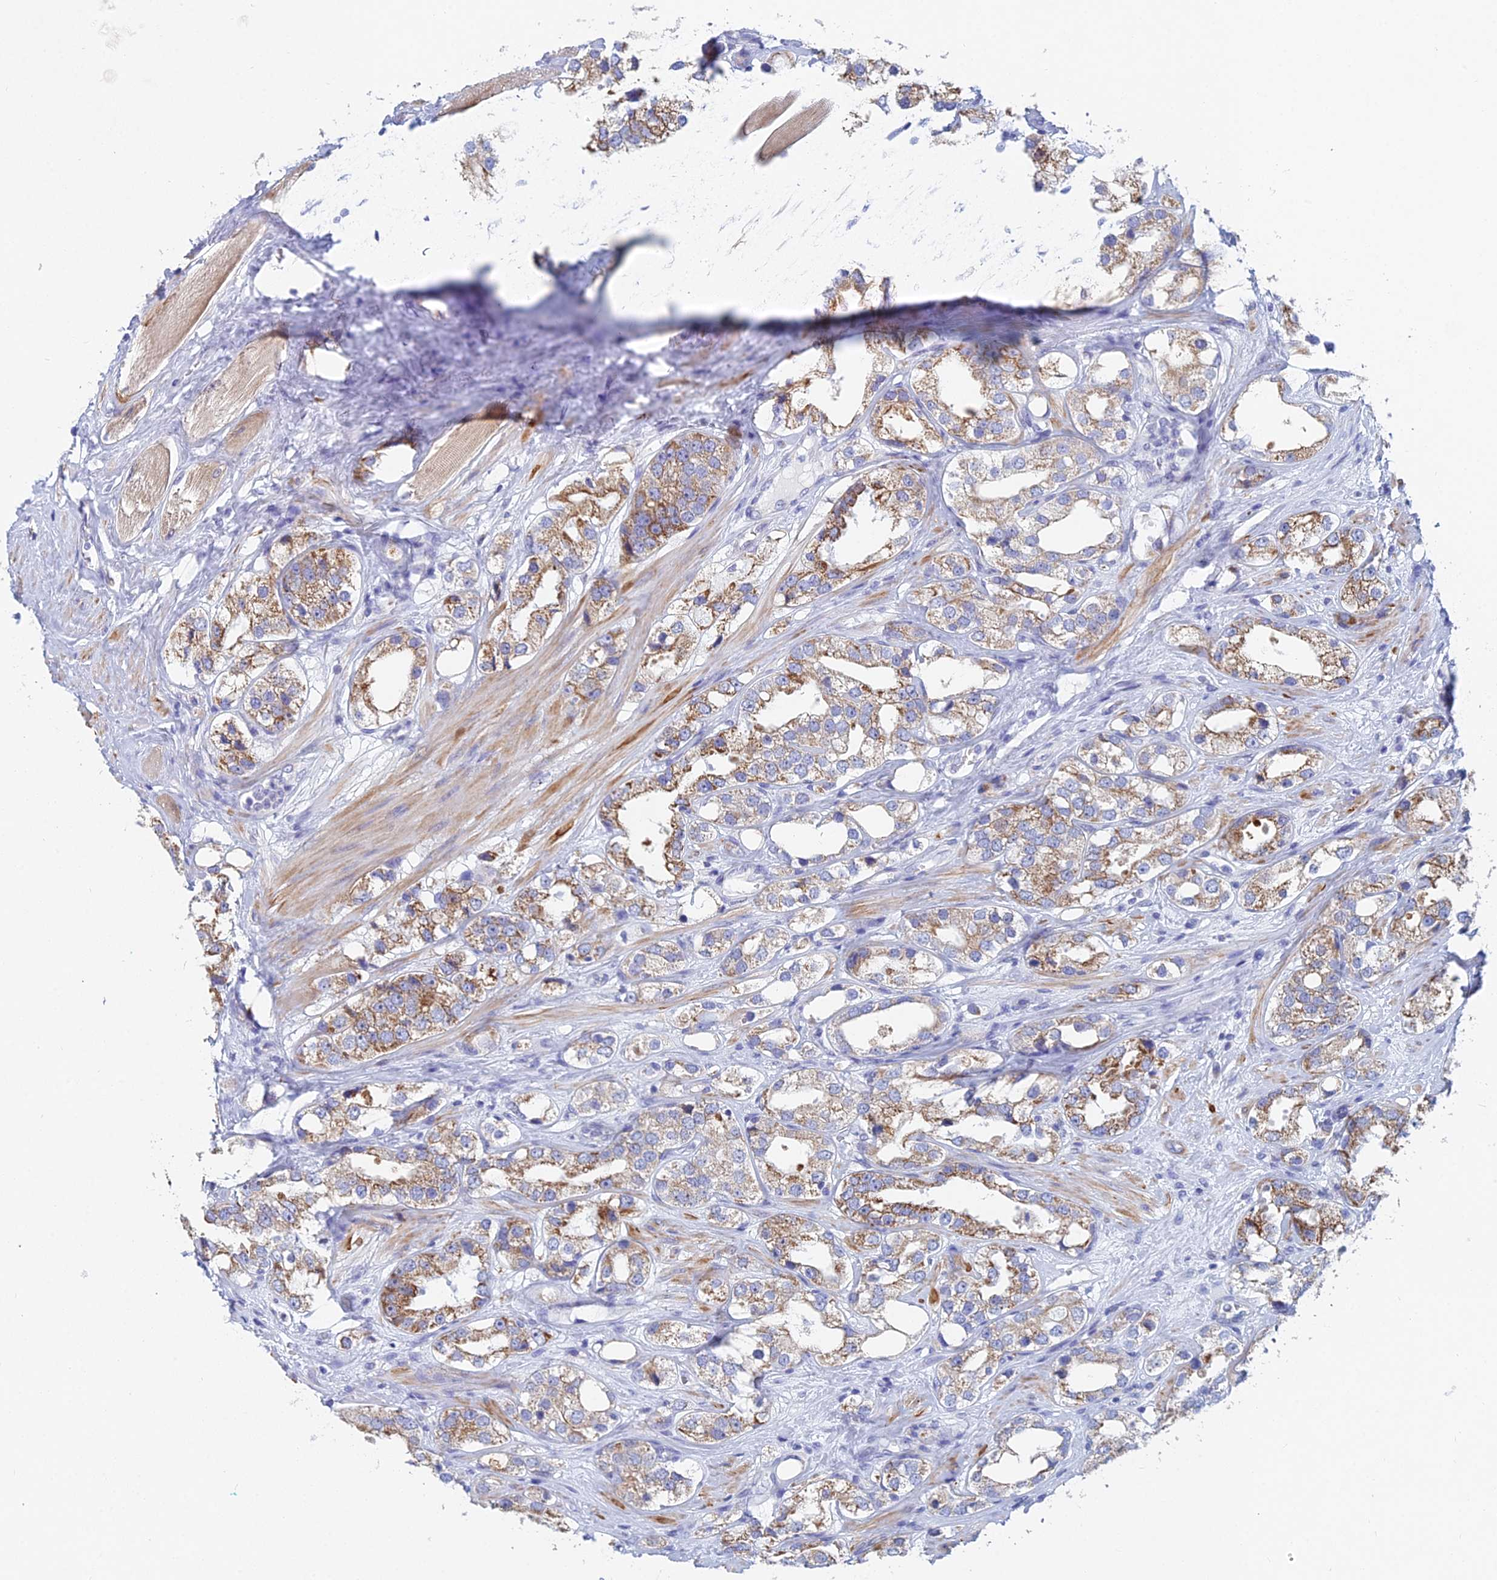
{"staining": {"intensity": "moderate", "quantity": ">75%", "location": "cytoplasmic/membranous"}, "tissue": "prostate cancer", "cell_type": "Tumor cells", "image_type": "cancer", "snomed": [{"axis": "morphology", "description": "Adenocarcinoma, NOS"}, {"axis": "topography", "description": "Prostate"}], "caption": "Immunohistochemistry (IHC) (DAB) staining of adenocarcinoma (prostate) shows moderate cytoplasmic/membranous protein staining in approximately >75% of tumor cells.", "gene": "ACSM1", "patient": {"sex": "male", "age": 79}}